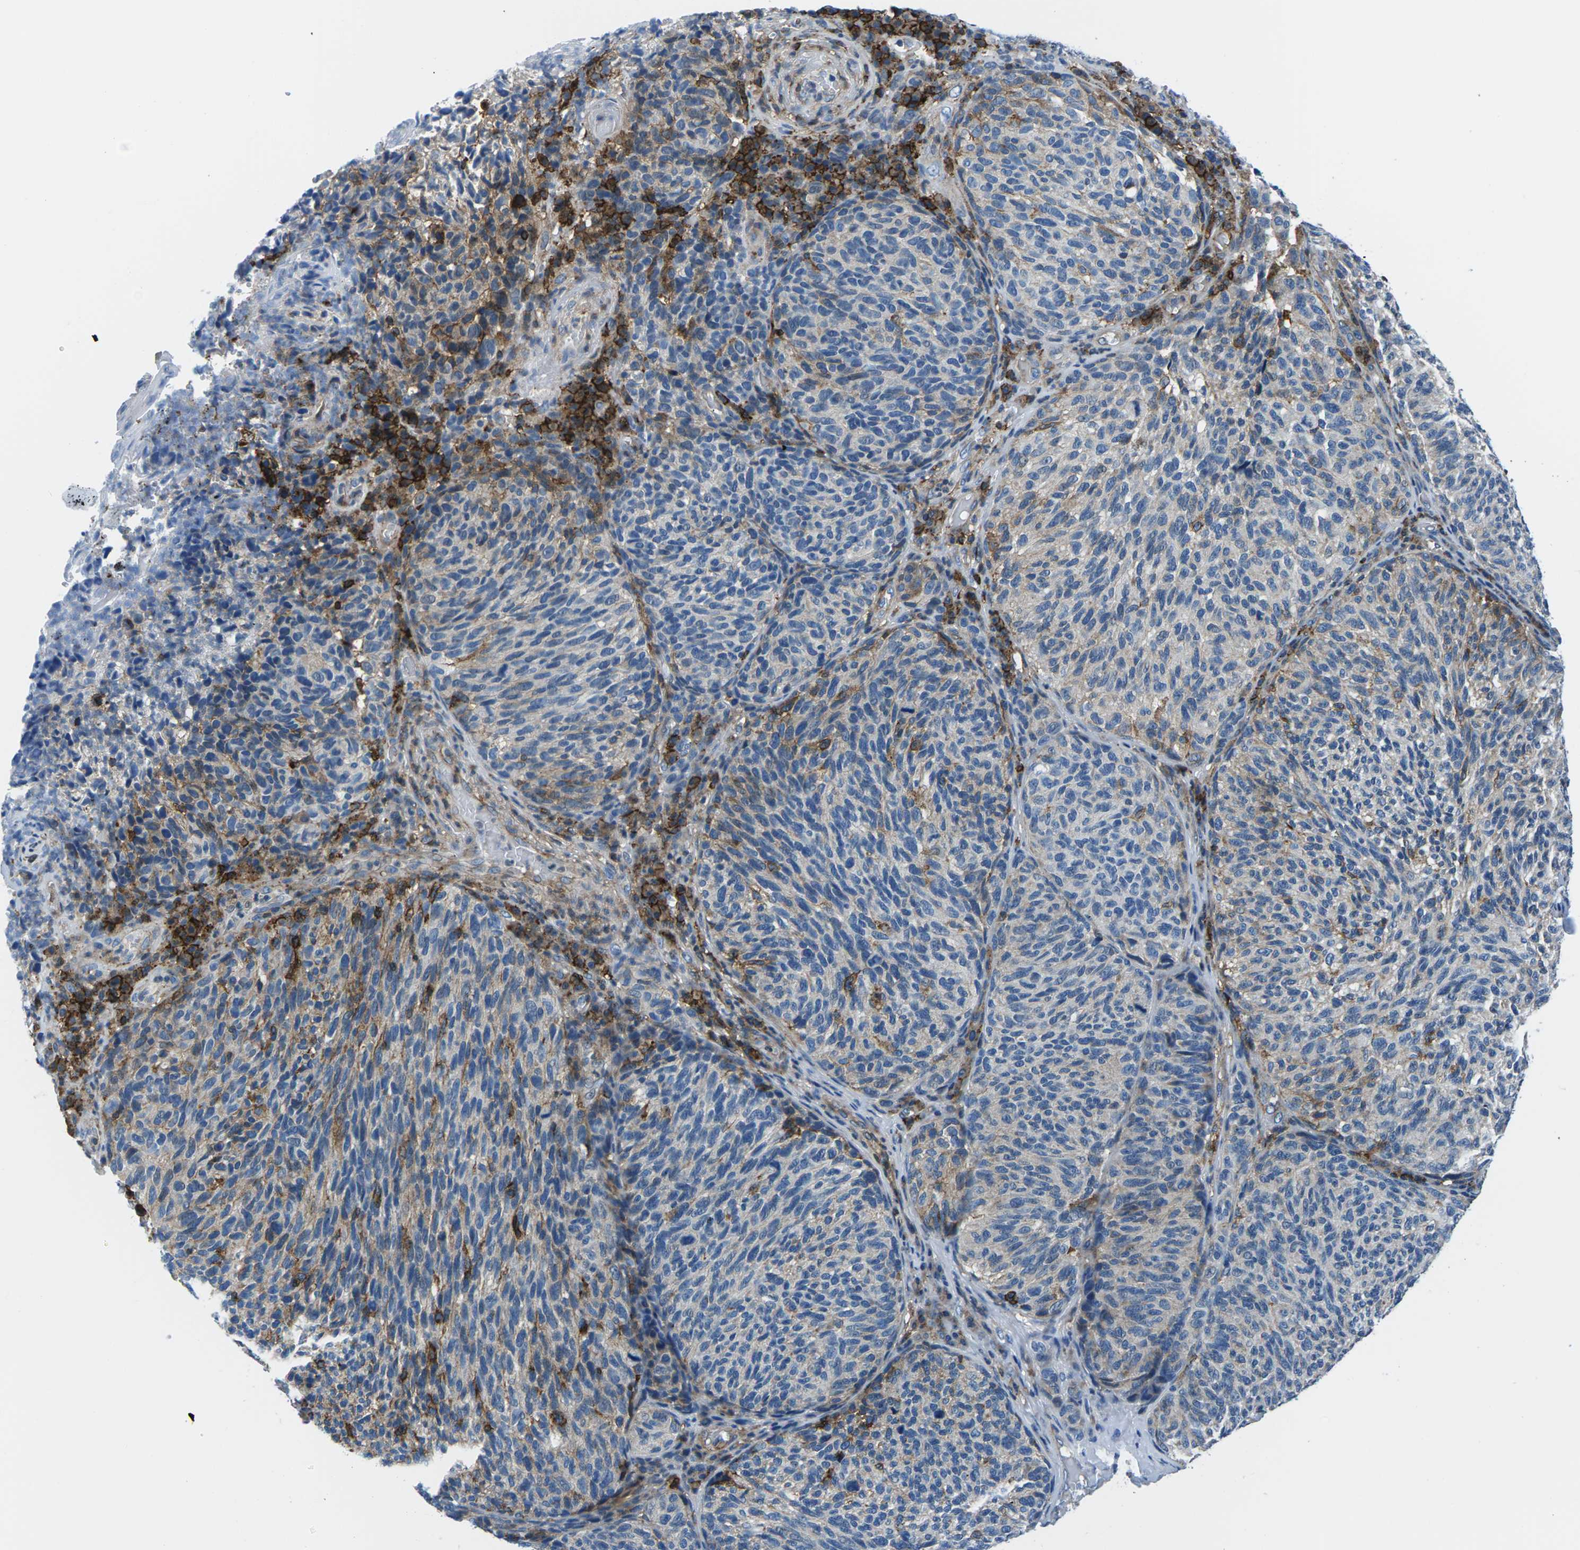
{"staining": {"intensity": "weak", "quantity": "<25%", "location": "cytoplasmic/membranous"}, "tissue": "melanoma", "cell_type": "Tumor cells", "image_type": "cancer", "snomed": [{"axis": "morphology", "description": "Malignant melanoma, NOS"}, {"axis": "topography", "description": "Skin"}], "caption": "Melanoma stained for a protein using immunohistochemistry (IHC) demonstrates no expression tumor cells.", "gene": "SOCS4", "patient": {"sex": "female", "age": 73}}